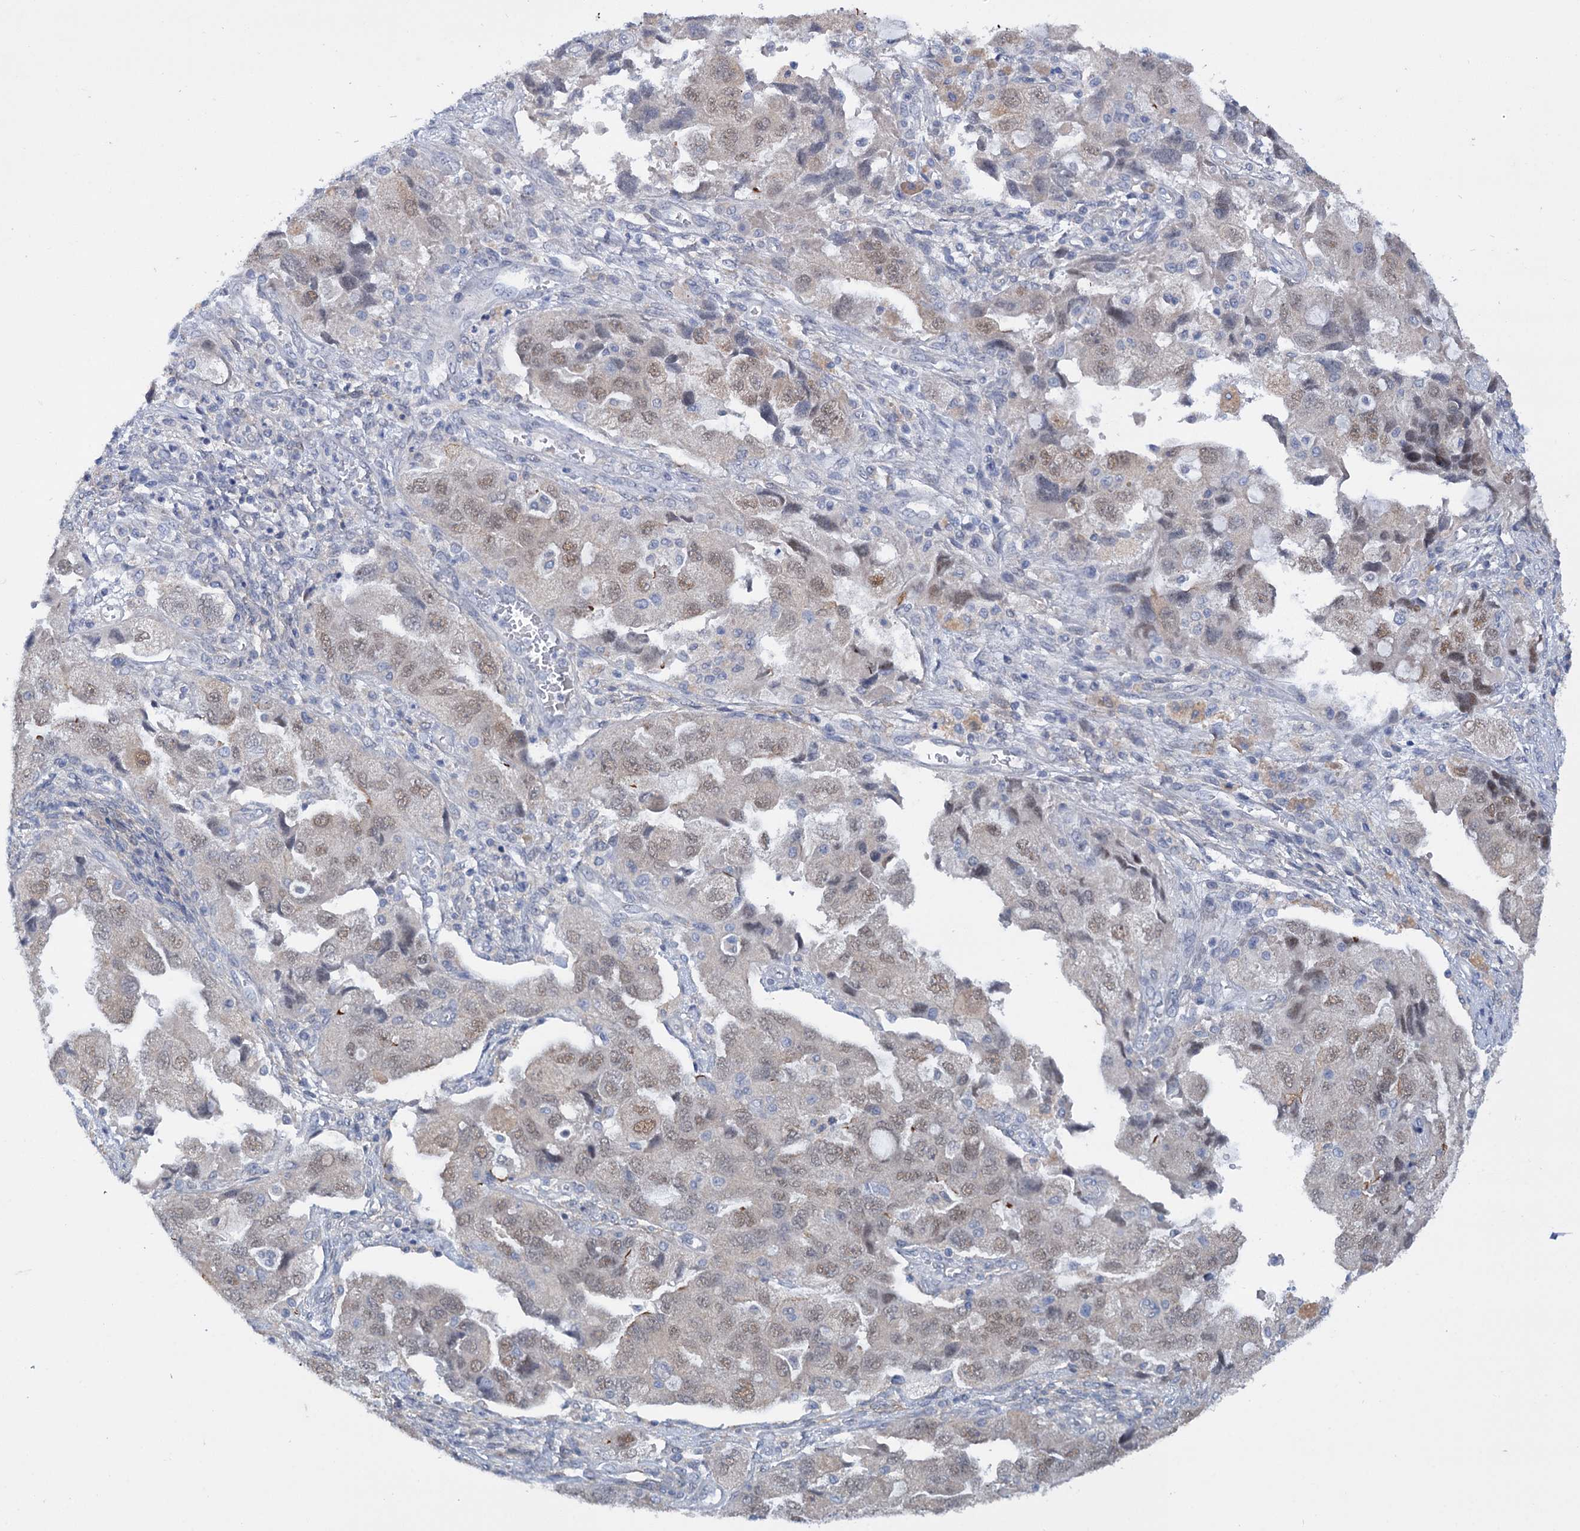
{"staining": {"intensity": "weak", "quantity": ">75%", "location": "nuclear"}, "tissue": "ovarian cancer", "cell_type": "Tumor cells", "image_type": "cancer", "snomed": [{"axis": "morphology", "description": "Carcinoma, NOS"}, {"axis": "morphology", "description": "Cystadenocarcinoma, serous, NOS"}, {"axis": "topography", "description": "Ovary"}], "caption": "Immunohistochemistry (IHC) staining of ovarian cancer (carcinoma), which exhibits low levels of weak nuclear positivity in approximately >75% of tumor cells indicating weak nuclear protein positivity. The staining was performed using DAB (3,3'-diaminobenzidine) (brown) for protein detection and nuclei were counterstained in hematoxylin (blue).", "gene": "MID1IP1", "patient": {"sex": "female", "age": 69}}